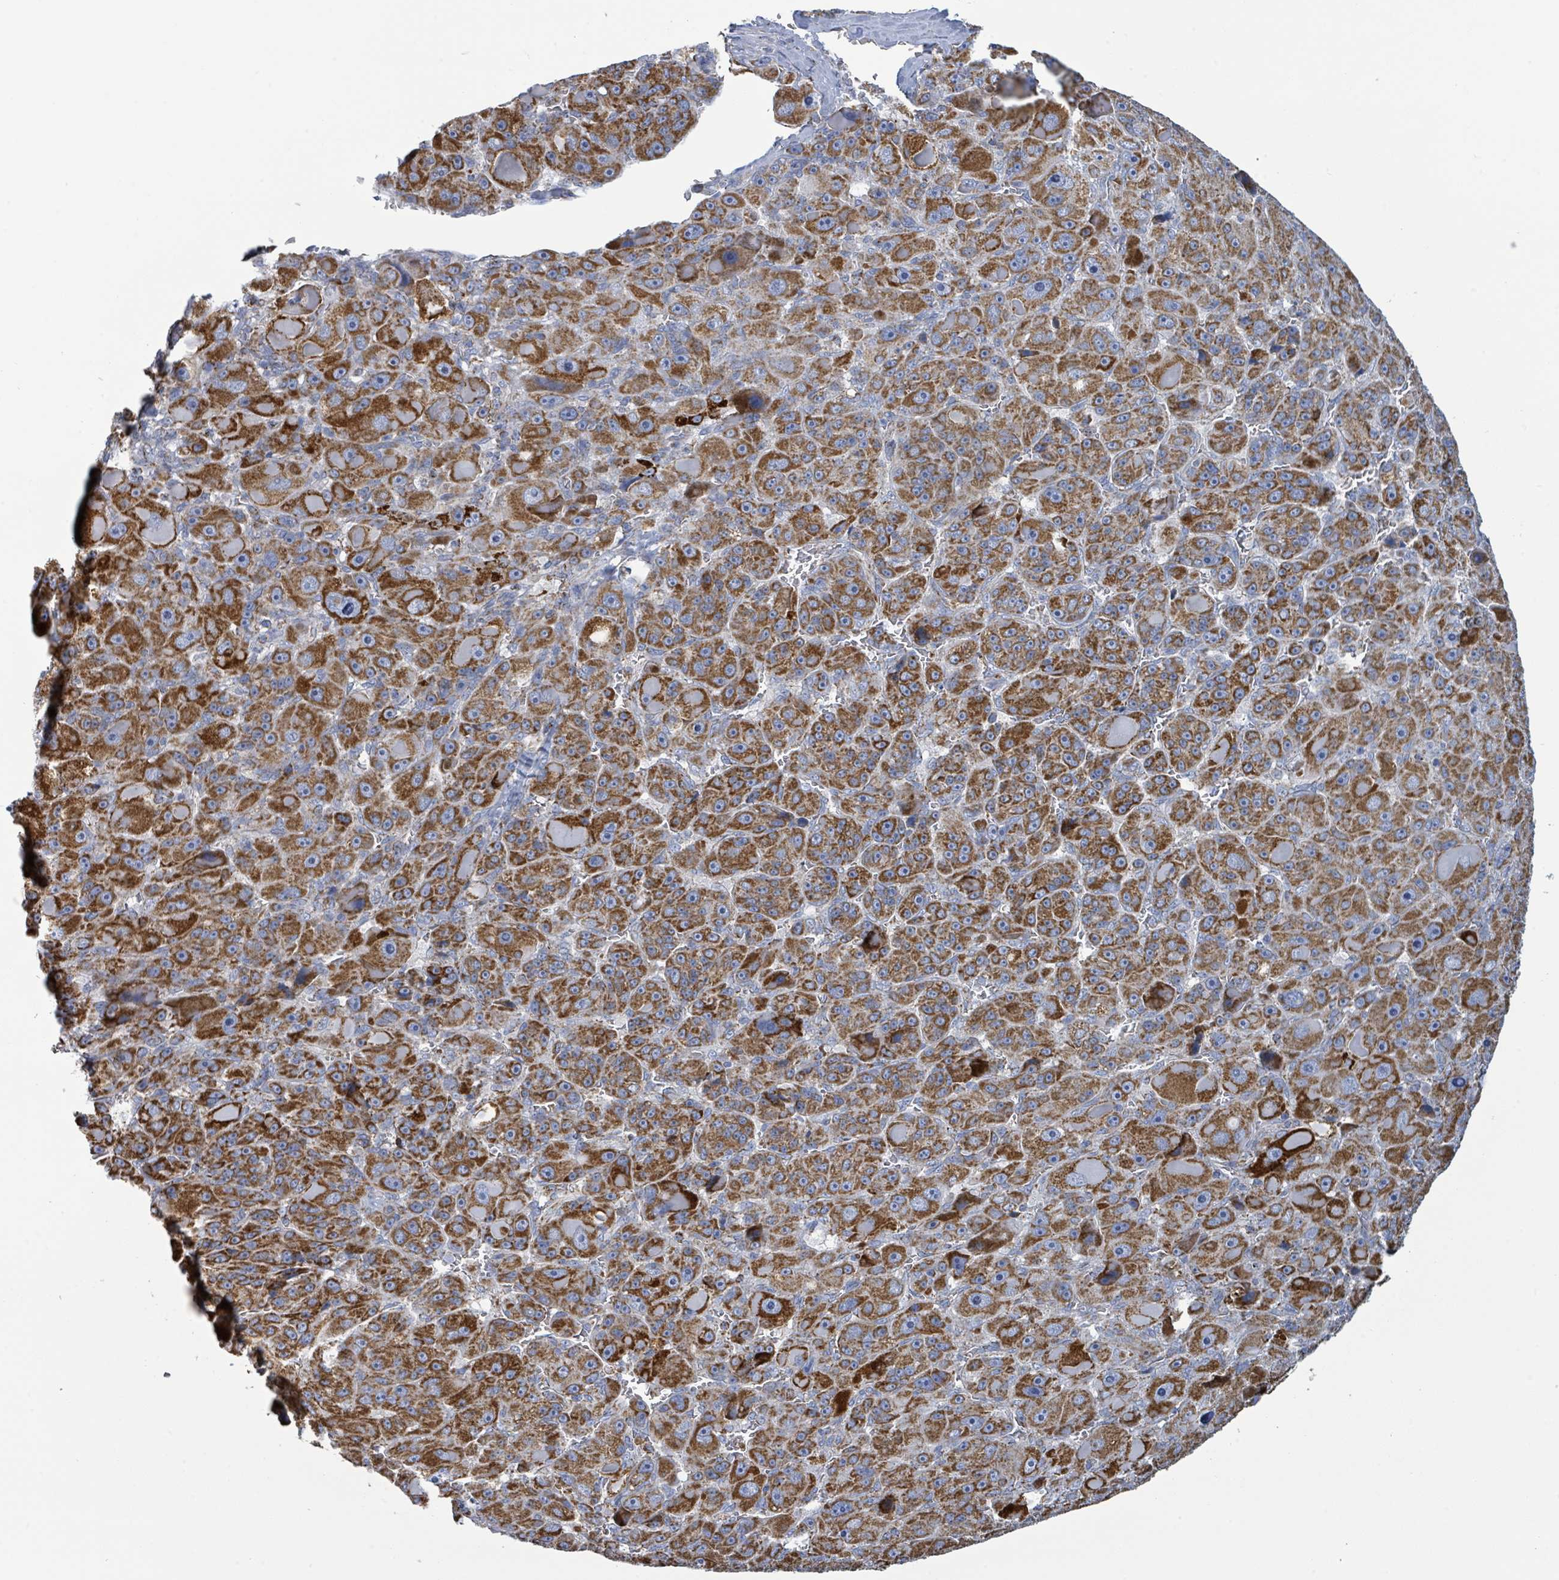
{"staining": {"intensity": "strong", "quantity": ">75%", "location": "cytoplasmic/membranous"}, "tissue": "liver cancer", "cell_type": "Tumor cells", "image_type": "cancer", "snomed": [{"axis": "morphology", "description": "Carcinoma, Hepatocellular, NOS"}, {"axis": "topography", "description": "Liver"}], "caption": "Approximately >75% of tumor cells in human liver cancer demonstrate strong cytoplasmic/membranous protein positivity as visualized by brown immunohistochemical staining.", "gene": "SUCLG2", "patient": {"sex": "male", "age": 76}}